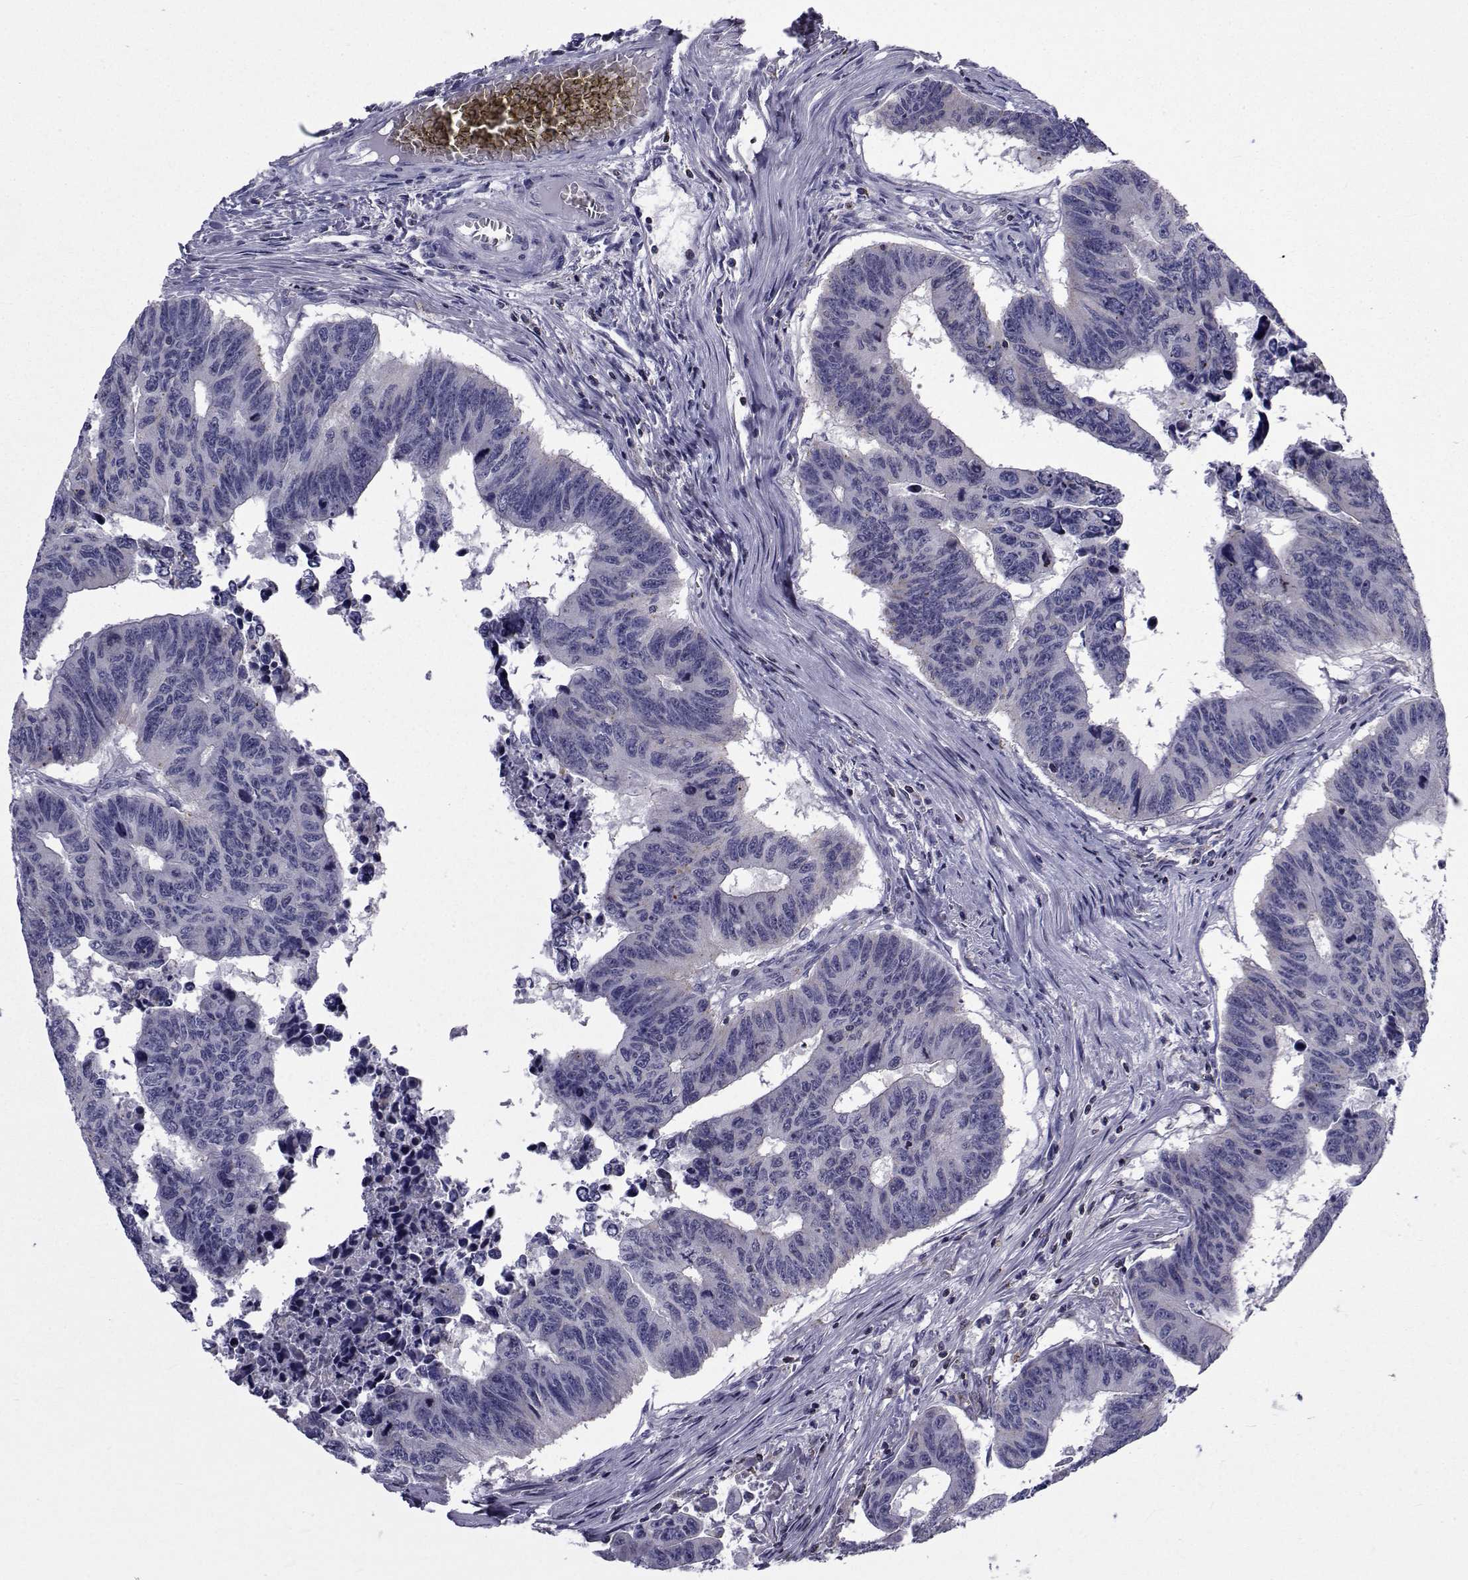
{"staining": {"intensity": "negative", "quantity": "none", "location": "none"}, "tissue": "colorectal cancer", "cell_type": "Tumor cells", "image_type": "cancer", "snomed": [{"axis": "morphology", "description": "Adenocarcinoma, NOS"}, {"axis": "topography", "description": "Rectum"}], "caption": "Immunohistochemistry (IHC) histopathology image of human adenocarcinoma (colorectal) stained for a protein (brown), which shows no expression in tumor cells.", "gene": "PDE6H", "patient": {"sex": "female", "age": 85}}